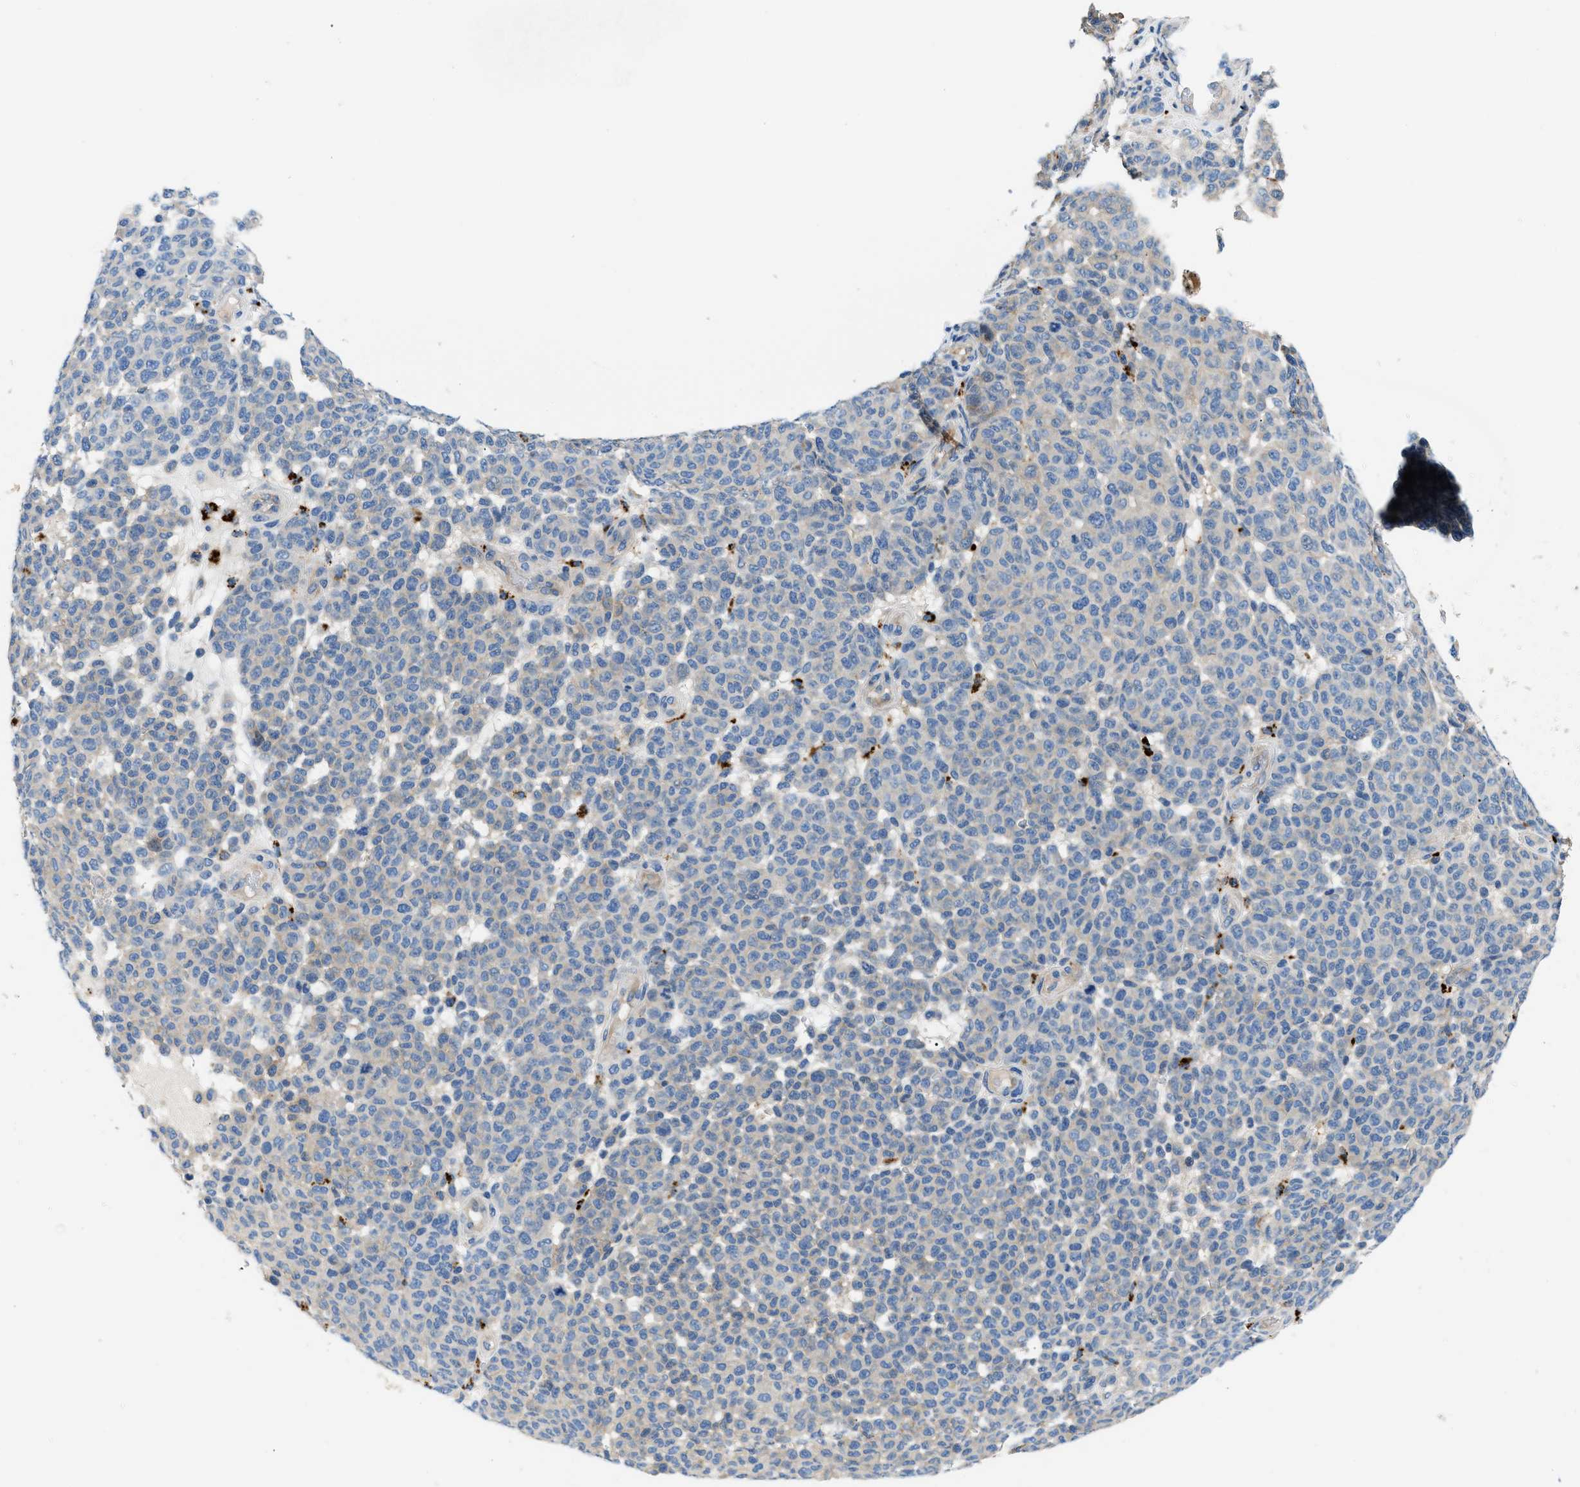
{"staining": {"intensity": "negative", "quantity": "none", "location": "none"}, "tissue": "melanoma", "cell_type": "Tumor cells", "image_type": "cancer", "snomed": [{"axis": "morphology", "description": "Malignant melanoma, NOS"}, {"axis": "topography", "description": "Skin"}], "caption": "IHC of human malignant melanoma shows no expression in tumor cells.", "gene": "ORAI1", "patient": {"sex": "male", "age": 59}}